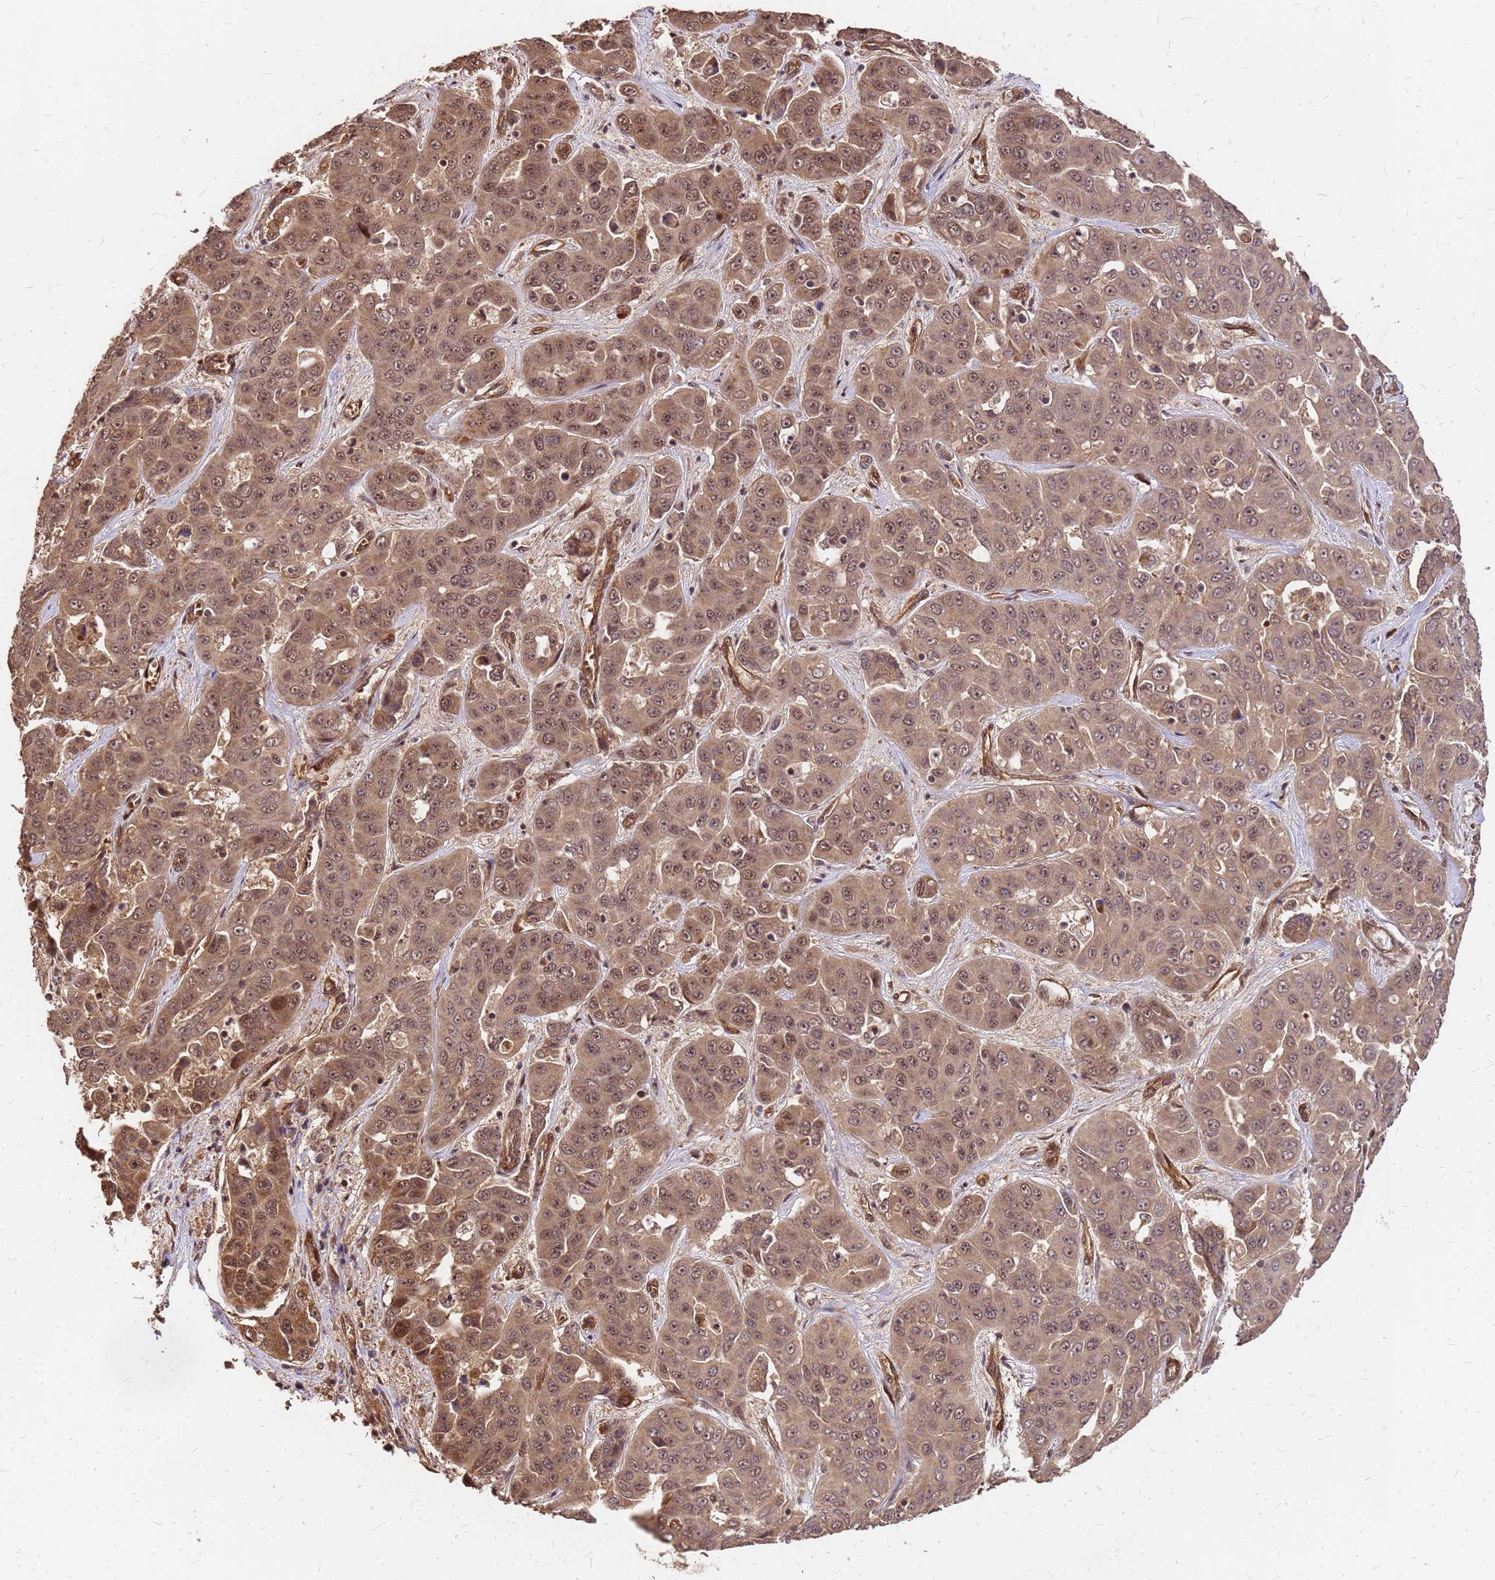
{"staining": {"intensity": "moderate", "quantity": ">75%", "location": "cytoplasmic/membranous,nuclear"}, "tissue": "liver cancer", "cell_type": "Tumor cells", "image_type": "cancer", "snomed": [{"axis": "morphology", "description": "Cholangiocarcinoma"}, {"axis": "topography", "description": "Liver"}], "caption": "Immunohistochemical staining of liver cancer (cholangiocarcinoma) demonstrates medium levels of moderate cytoplasmic/membranous and nuclear staining in about >75% of tumor cells.", "gene": "GPATCH8", "patient": {"sex": "female", "age": 52}}